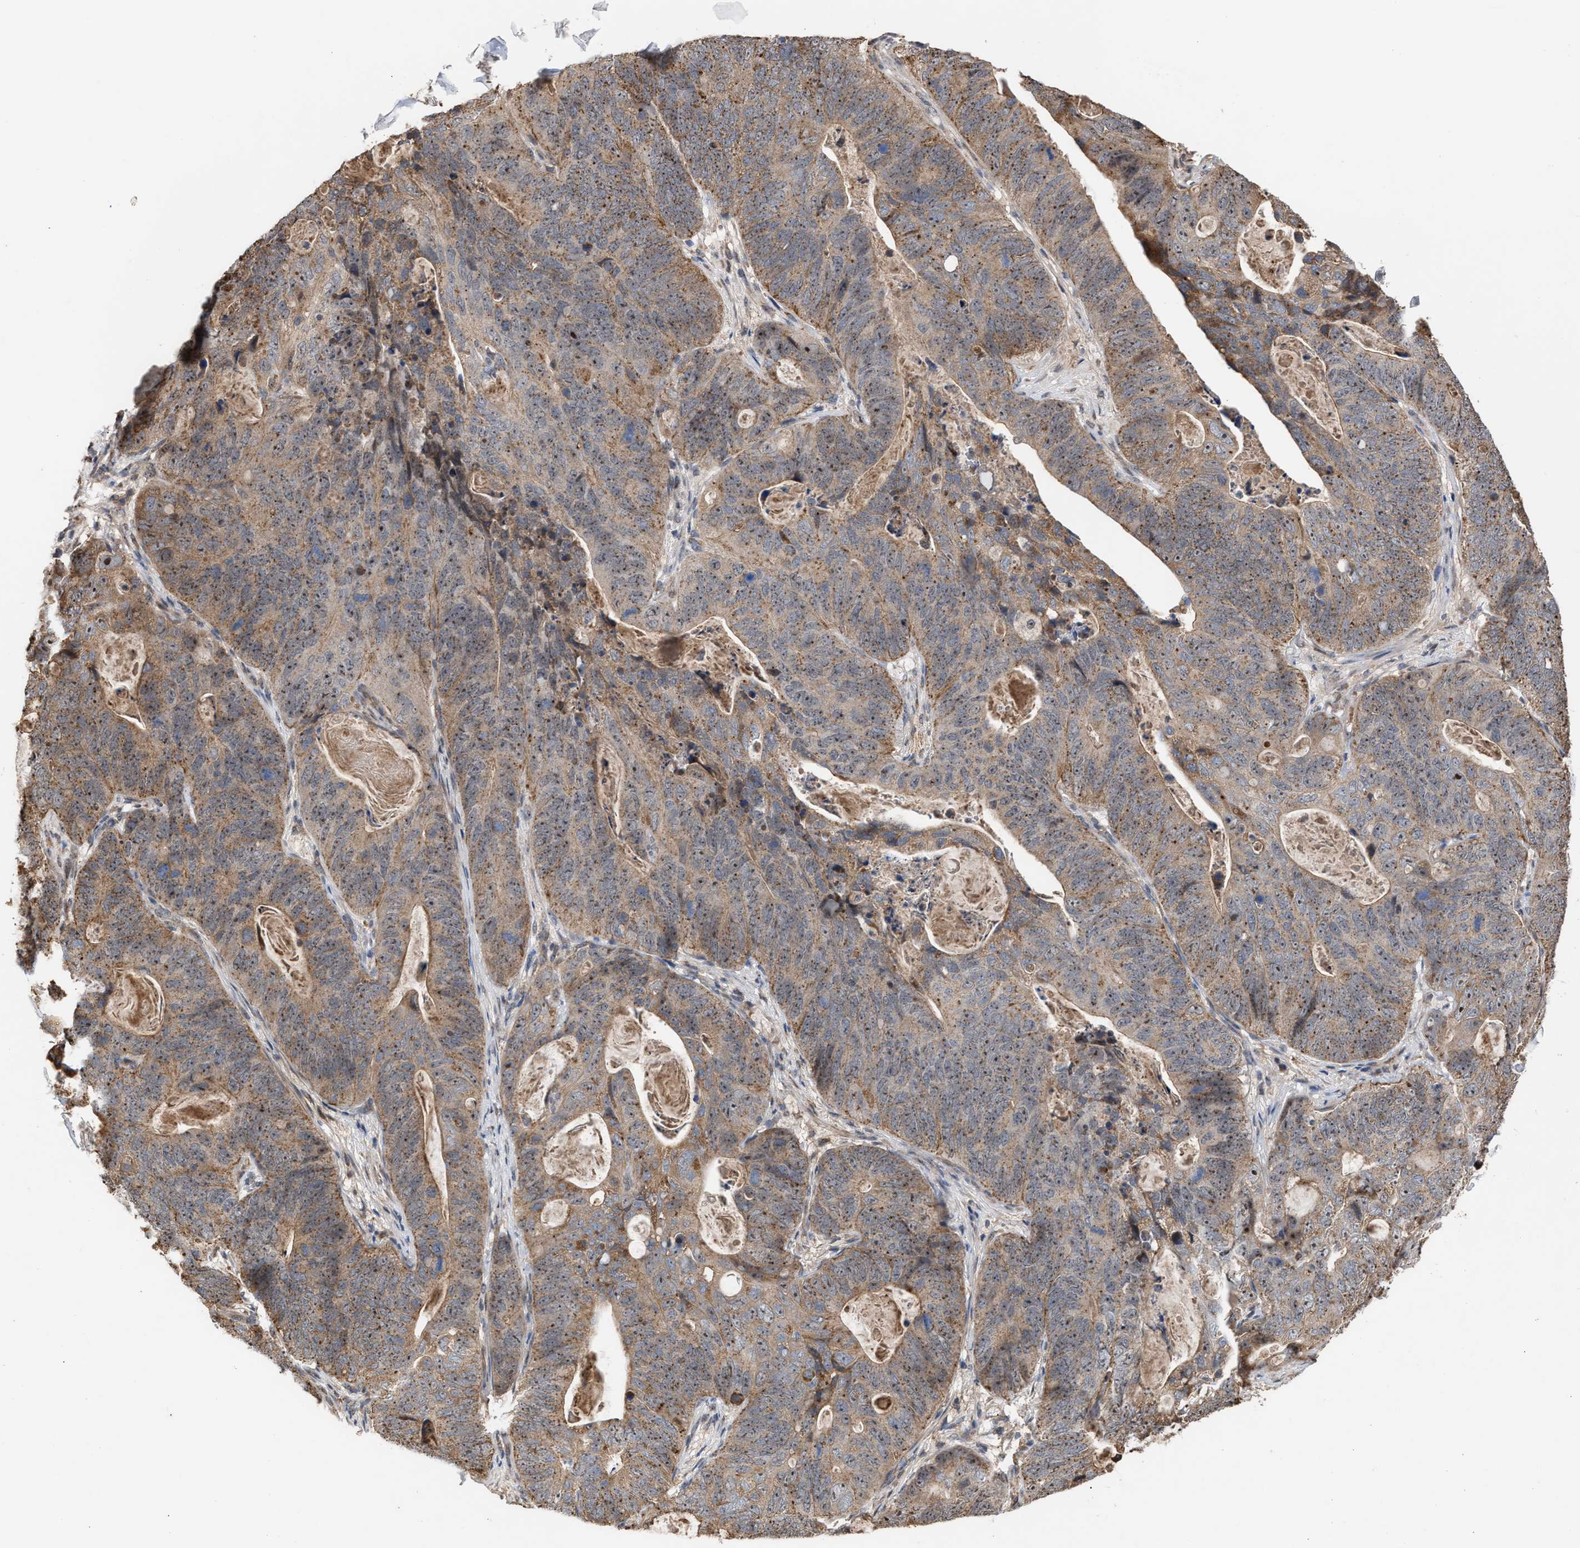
{"staining": {"intensity": "moderate", "quantity": ">75%", "location": "cytoplasmic/membranous,nuclear"}, "tissue": "stomach cancer", "cell_type": "Tumor cells", "image_type": "cancer", "snomed": [{"axis": "morphology", "description": "Normal tissue, NOS"}, {"axis": "morphology", "description": "Adenocarcinoma, NOS"}, {"axis": "topography", "description": "Stomach"}], "caption": "There is medium levels of moderate cytoplasmic/membranous and nuclear positivity in tumor cells of adenocarcinoma (stomach), as demonstrated by immunohistochemical staining (brown color).", "gene": "EXOSC2", "patient": {"sex": "female", "age": 89}}